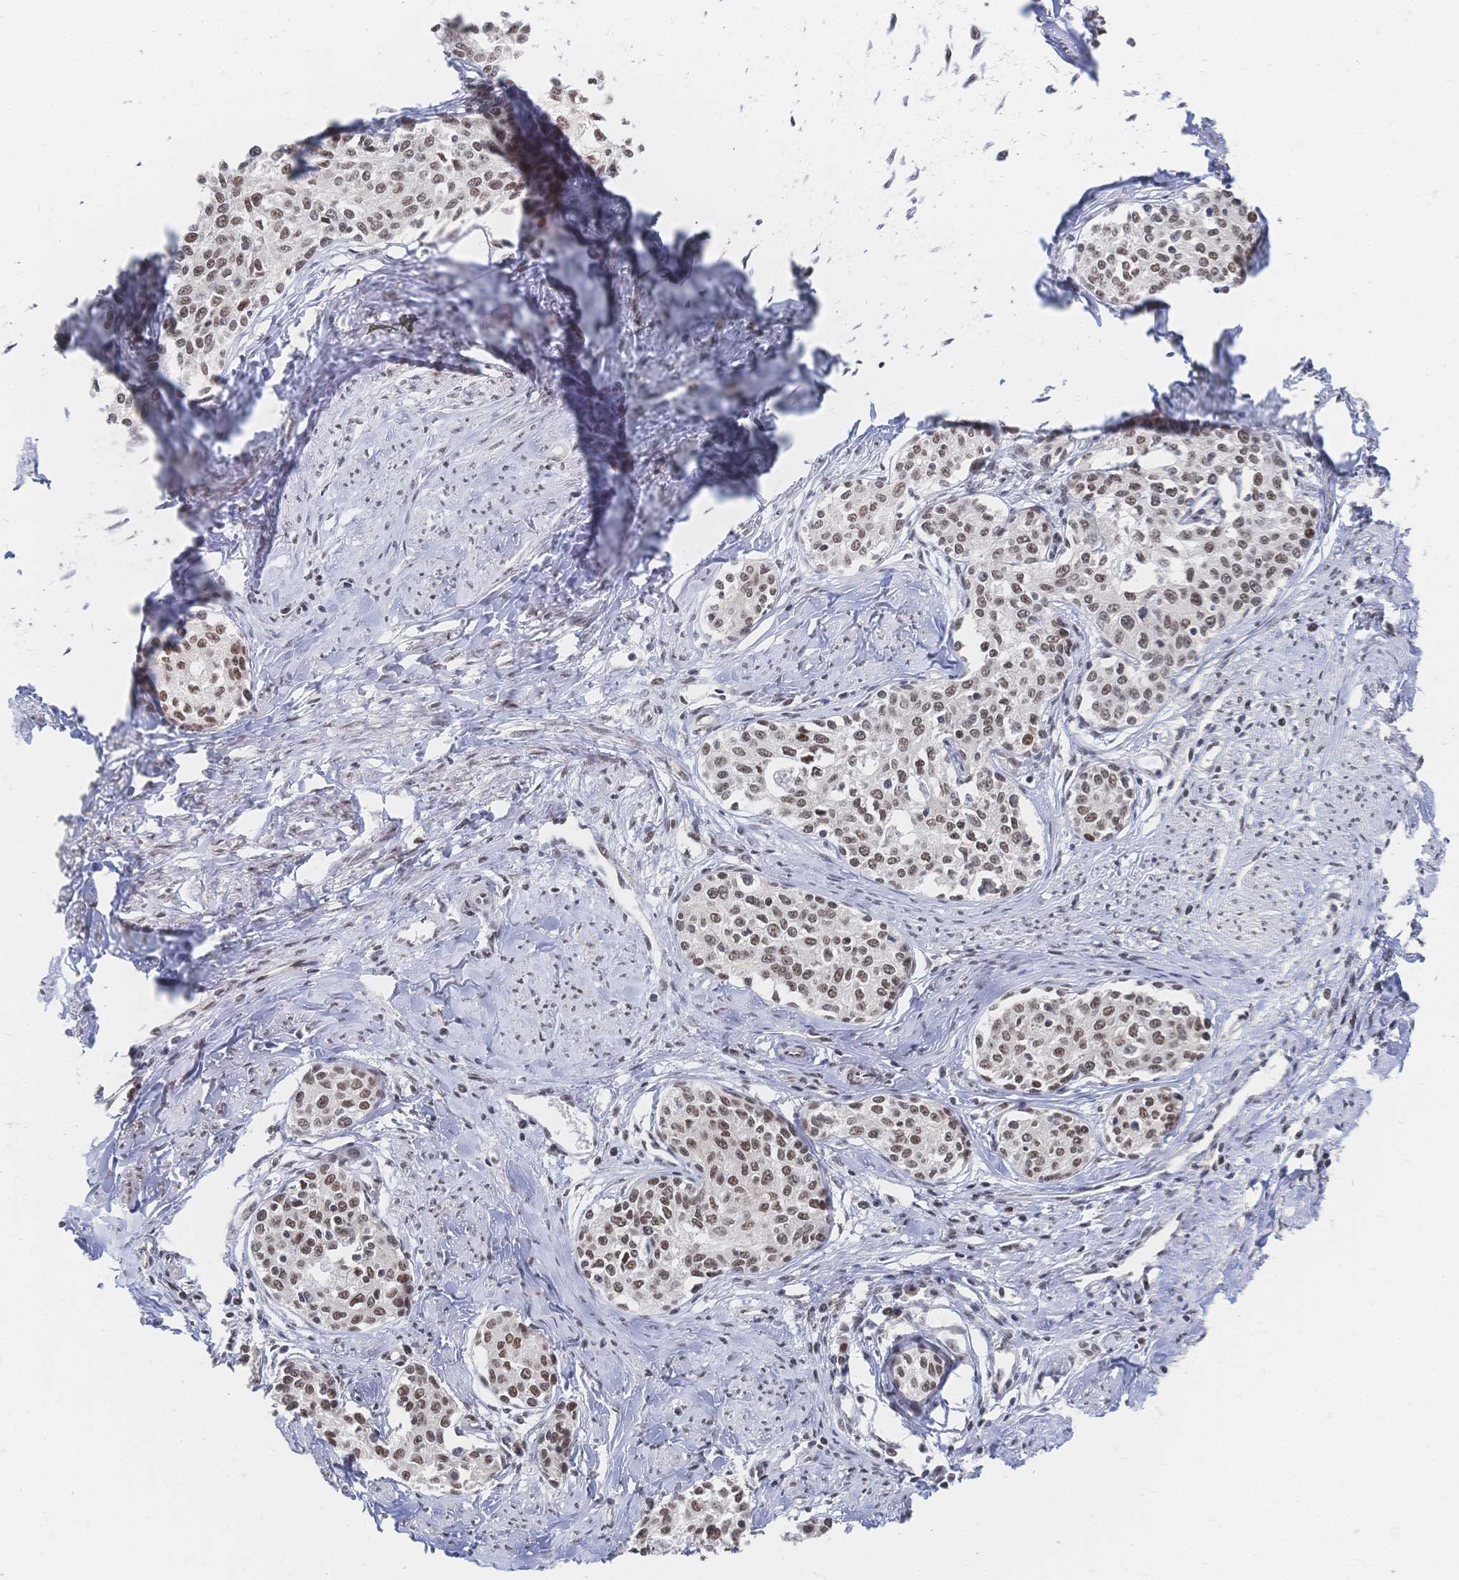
{"staining": {"intensity": "moderate", "quantity": ">75%", "location": "nuclear"}, "tissue": "cervical cancer", "cell_type": "Tumor cells", "image_type": "cancer", "snomed": [{"axis": "morphology", "description": "Squamous cell carcinoma, NOS"}, {"axis": "morphology", "description": "Adenocarcinoma, NOS"}, {"axis": "topography", "description": "Cervix"}], "caption": "A high-resolution image shows immunohistochemistry staining of cervical cancer, which shows moderate nuclear expression in approximately >75% of tumor cells.", "gene": "NELFA", "patient": {"sex": "female", "age": 52}}